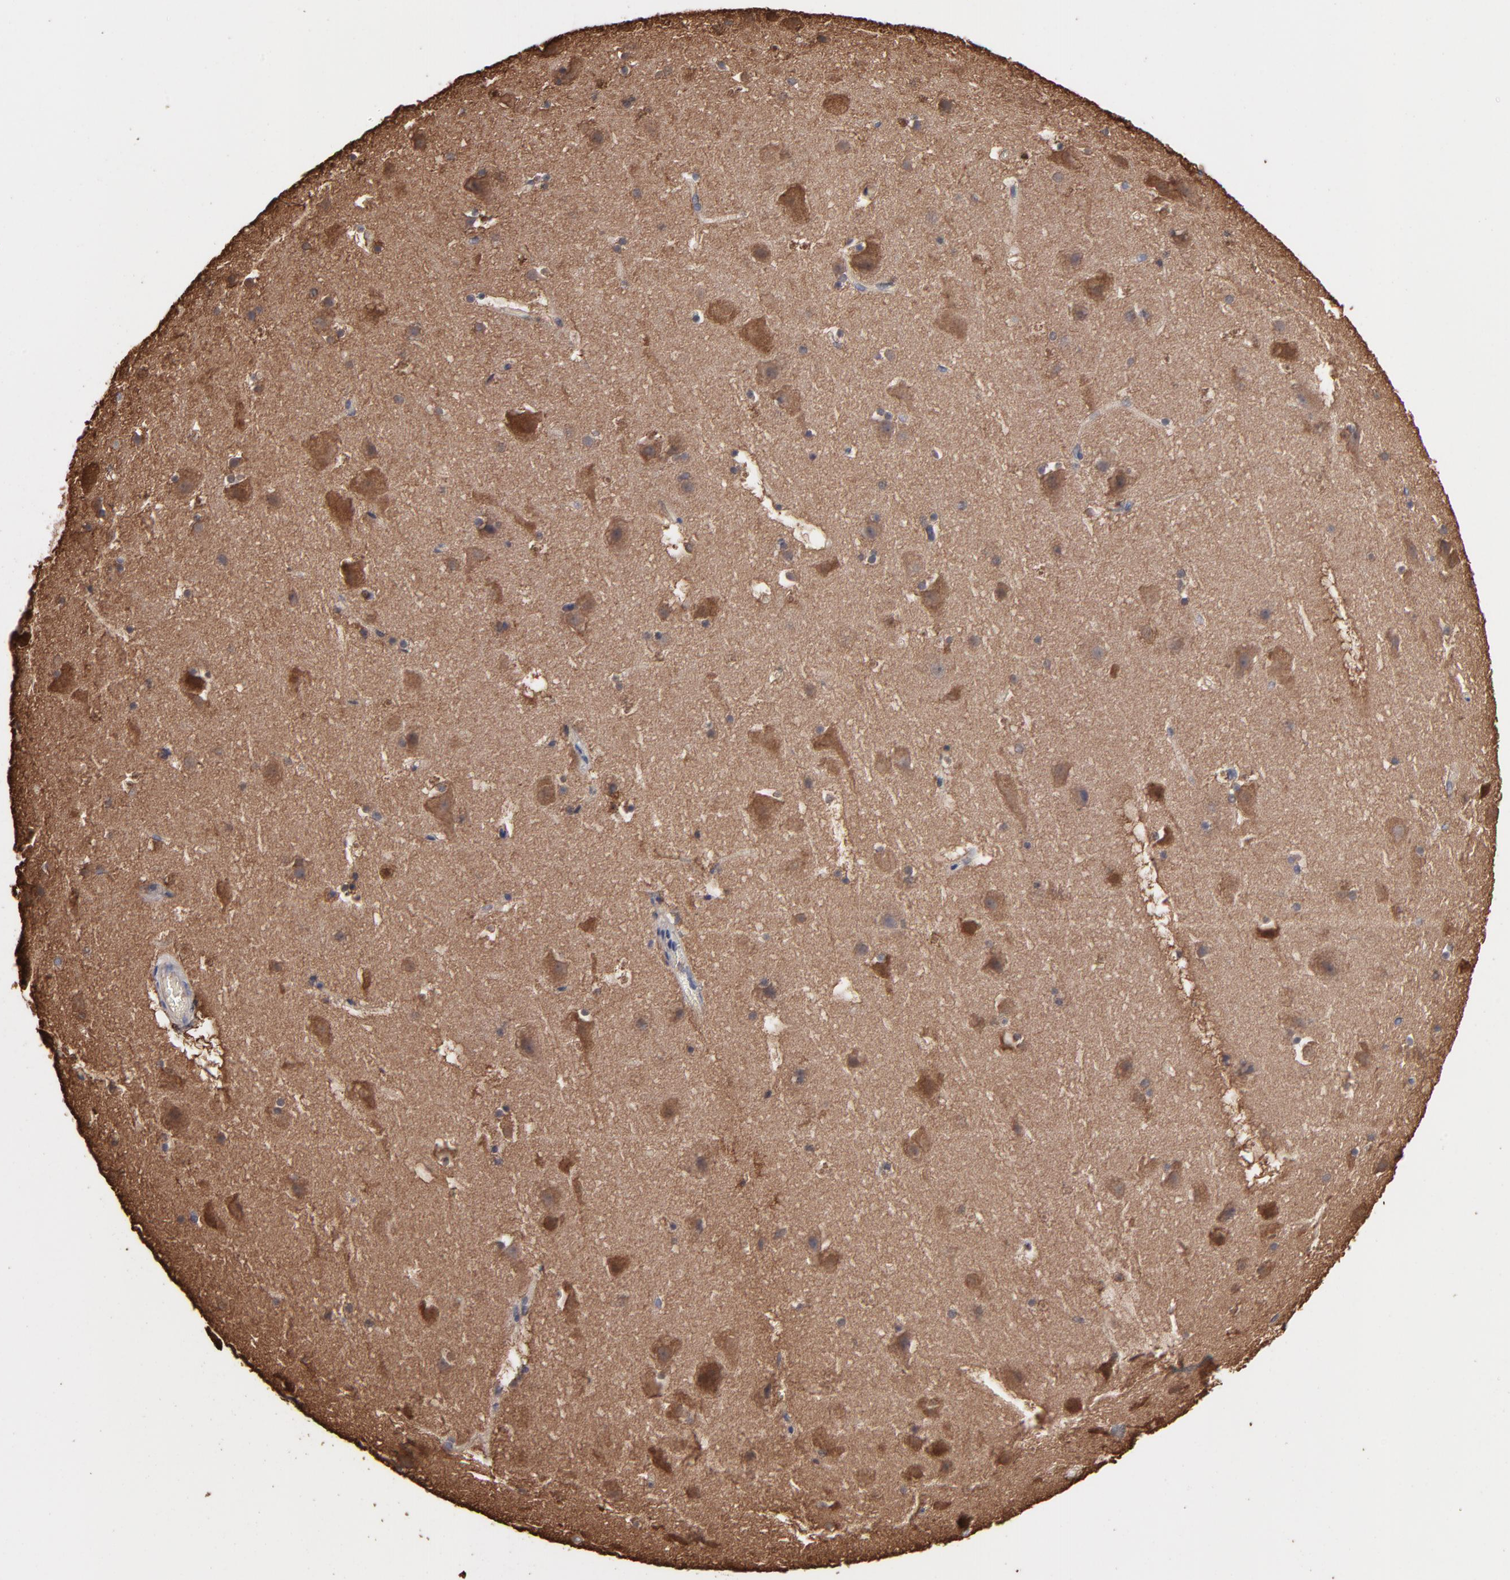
{"staining": {"intensity": "moderate", "quantity": ">75%", "location": "cytoplasmic/membranous"}, "tissue": "cerebral cortex", "cell_type": "Endothelial cells", "image_type": "normal", "snomed": [{"axis": "morphology", "description": "Normal tissue, NOS"}, {"axis": "topography", "description": "Cerebral cortex"}], "caption": "Approximately >75% of endothelial cells in normal human cerebral cortex reveal moderate cytoplasmic/membranous protein positivity as visualized by brown immunohistochemical staining.", "gene": "TANGO2", "patient": {"sex": "male", "age": 45}}